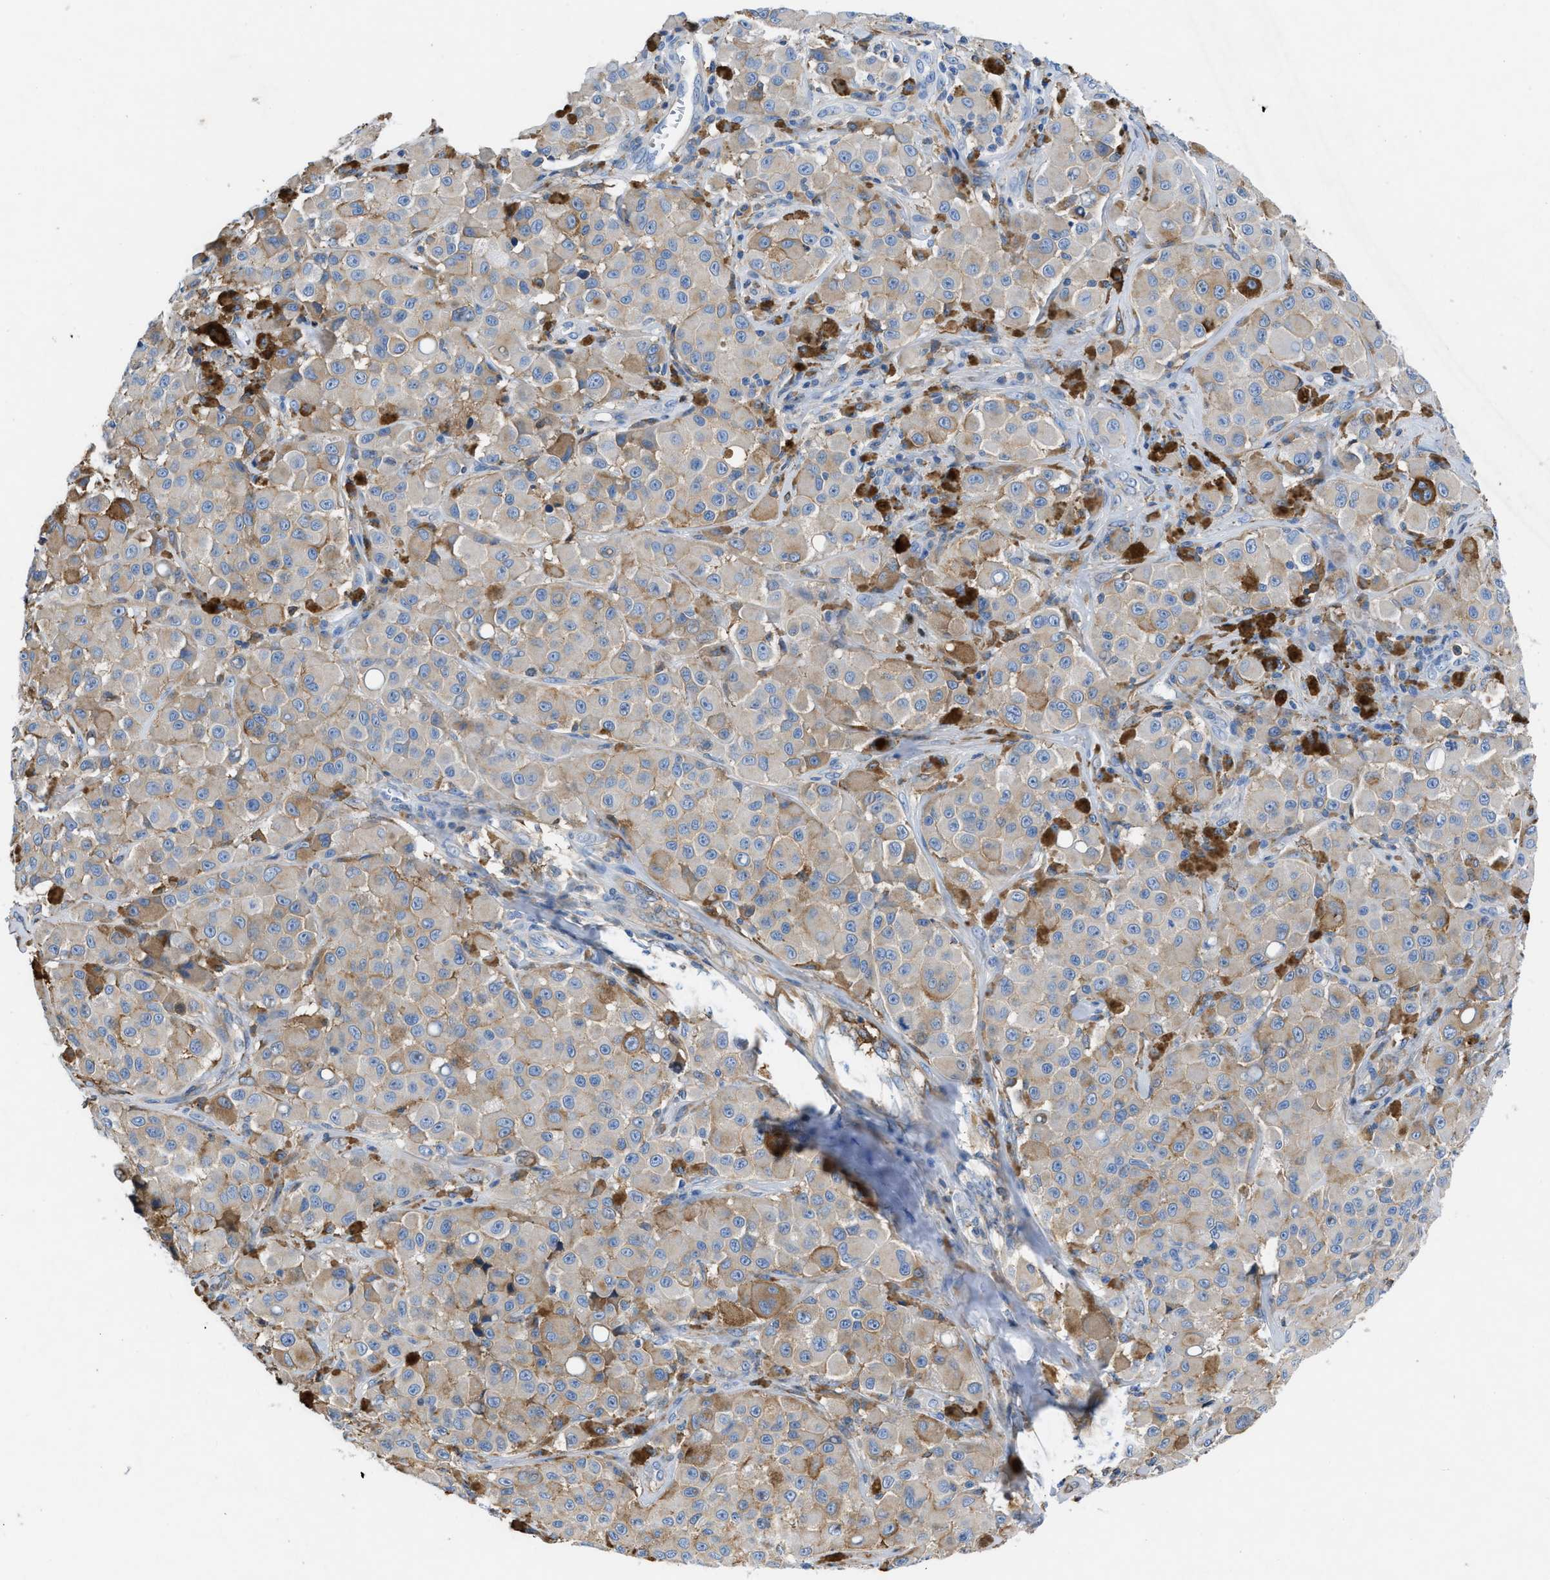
{"staining": {"intensity": "weak", "quantity": "<25%", "location": "cytoplasmic/membranous"}, "tissue": "melanoma", "cell_type": "Tumor cells", "image_type": "cancer", "snomed": [{"axis": "morphology", "description": "Malignant melanoma, NOS"}, {"axis": "topography", "description": "Skin"}], "caption": "The micrograph demonstrates no significant positivity in tumor cells of malignant melanoma.", "gene": "ATP6V0D1", "patient": {"sex": "male", "age": 84}}